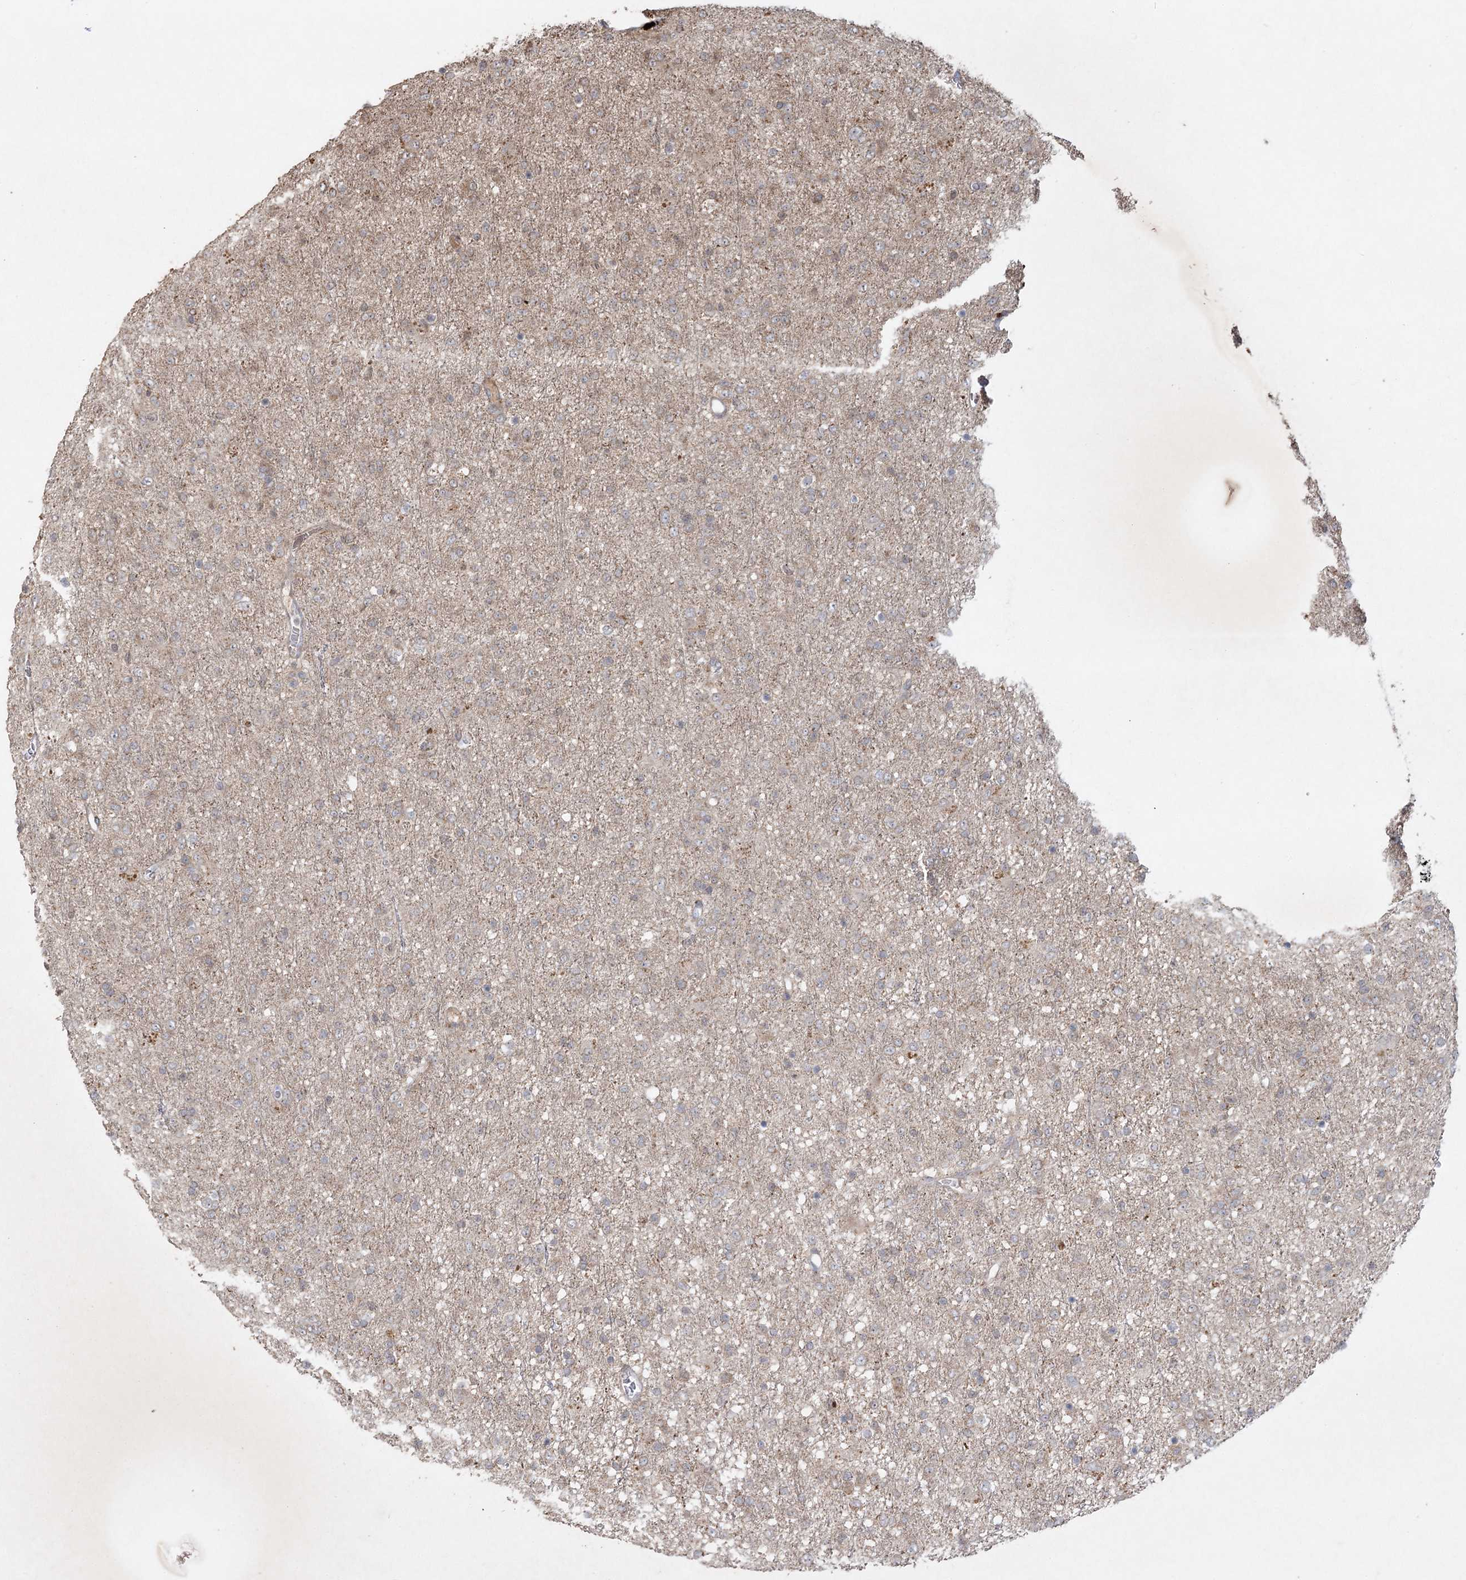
{"staining": {"intensity": "weak", "quantity": "<25%", "location": "cytoplasmic/membranous"}, "tissue": "glioma", "cell_type": "Tumor cells", "image_type": "cancer", "snomed": [{"axis": "morphology", "description": "Glioma, malignant, Low grade"}, {"axis": "topography", "description": "Brain"}], "caption": "The photomicrograph displays no staining of tumor cells in glioma. The staining is performed using DAB (3,3'-diaminobenzidine) brown chromogen with nuclei counter-stained in using hematoxylin.", "gene": "KBTBD4", "patient": {"sex": "male", "age": 65}}